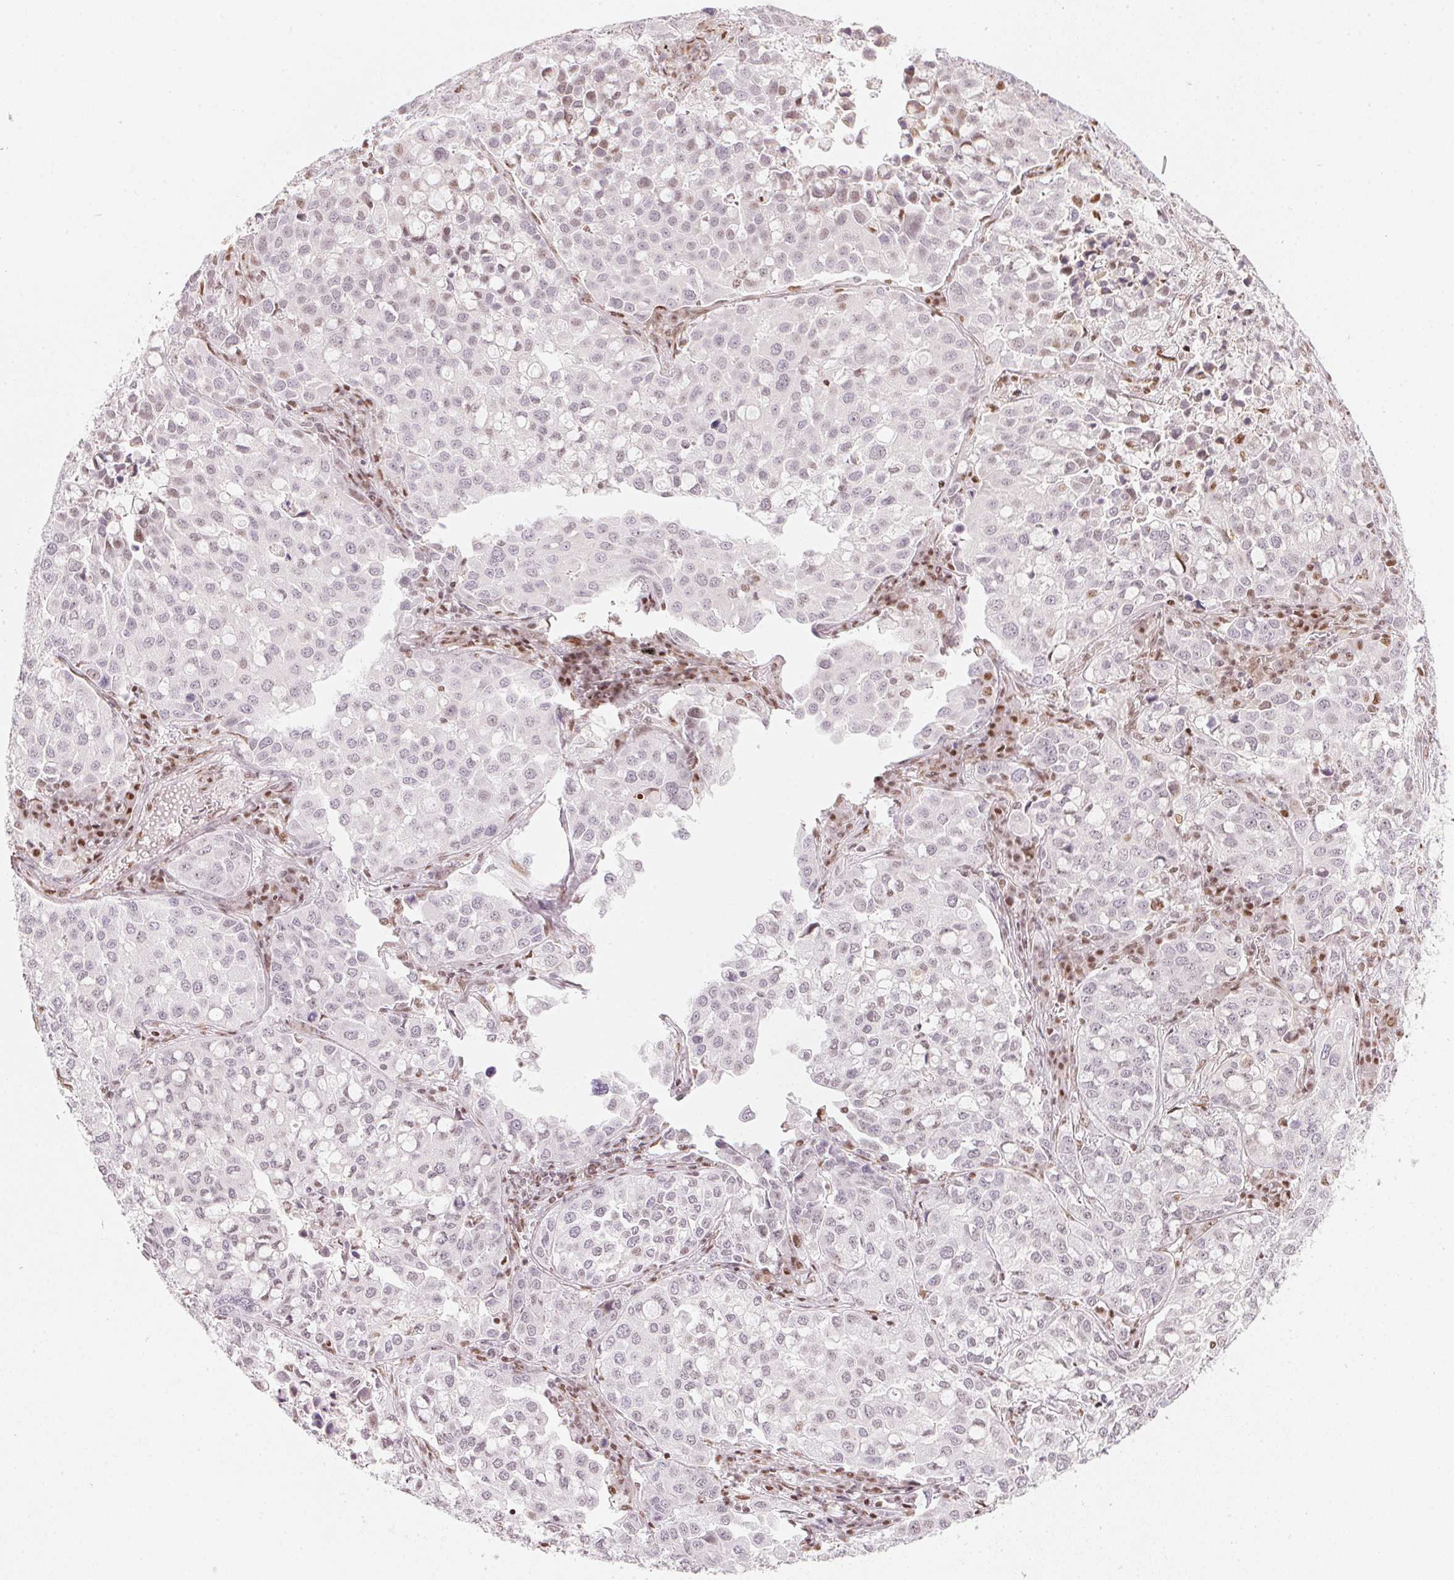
{"staining": {"intensity": "negative", "quantity": "none", "location": "none"}, "tissue": "lung cancer", "cell_type": "Tumor cells", "image_type": "cancer", "snomed": [{"axis": "morphology", "description": "Adenocarcinoma, NOS"}, {"axis": "morphology", "description": "Adenocarcinoma, metastatic, NOS"}, {"axis": "topography", "description": "Lymph node"}, {"axis": "topography", "description": "Lung"}], "caption": "Protein analysis of lung metastatic adenocarcinoma exhibits no significant expression in tumor cells. (IHC, brightfield microscopy, high magnification).", "gene": "KAT6A", "patient": {"sex": "female", "age": 65}}